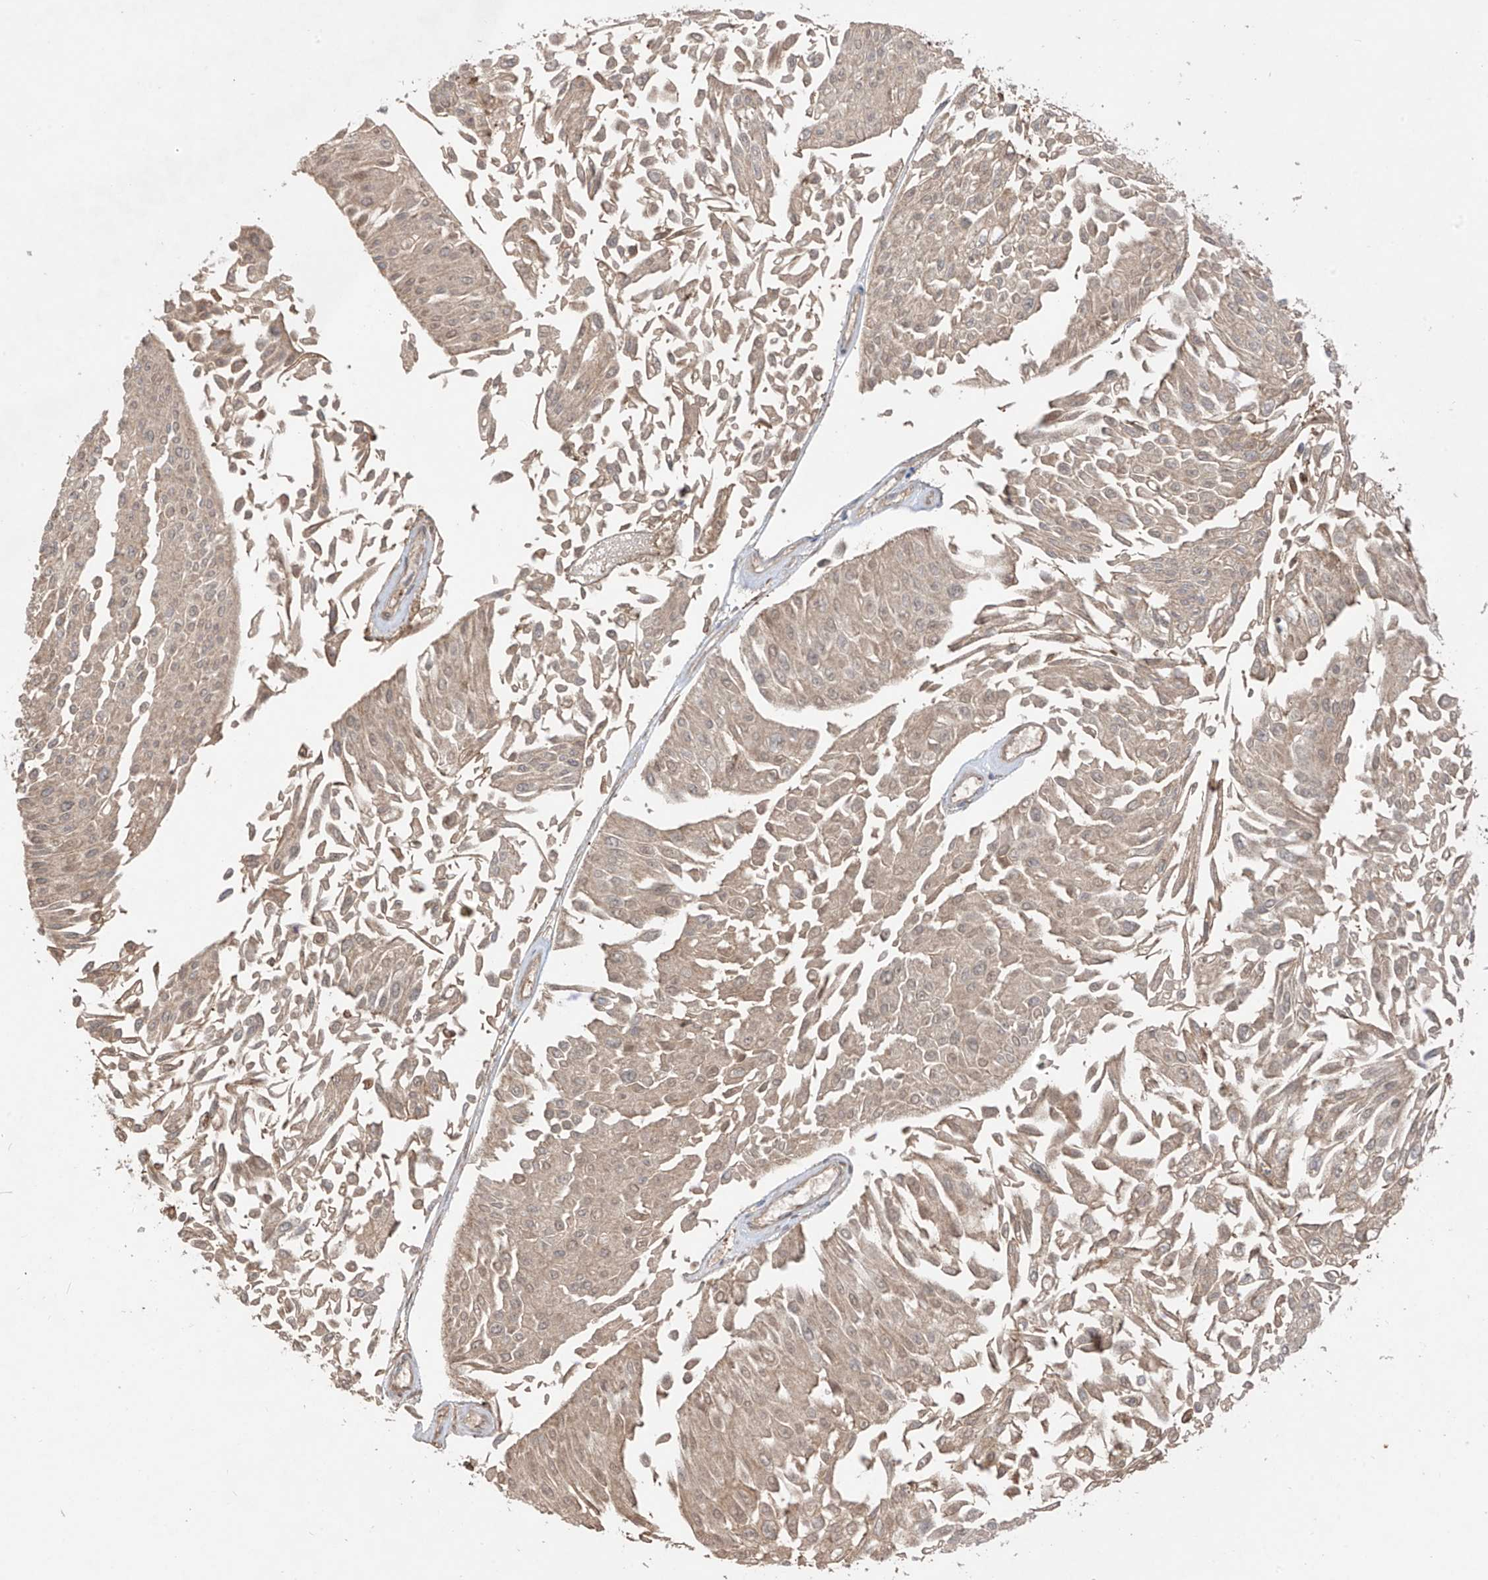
{"staining": {"intensity": "weak", "quantity": ">75%", "location": "cytoplasmic/membranous"}, "tissue": "urothelial cancer", "cell_type": "Tumor cells", "image_type": "cancer", "snomed": [{"axis": "morphology", "description": "Urothelial carcinoma, Low grade"}, {"axis": "topography", "description": "Urinary bladder"}], "caption": "Human urothelial carcinoma (low-grade) stained with a brown dye displays weak cytoplasmic/membranous positive positivity in approximately >75% of tumor cells.", "gene": "CACNA2D4", "patient": {"sex": "male", "age": 67}}